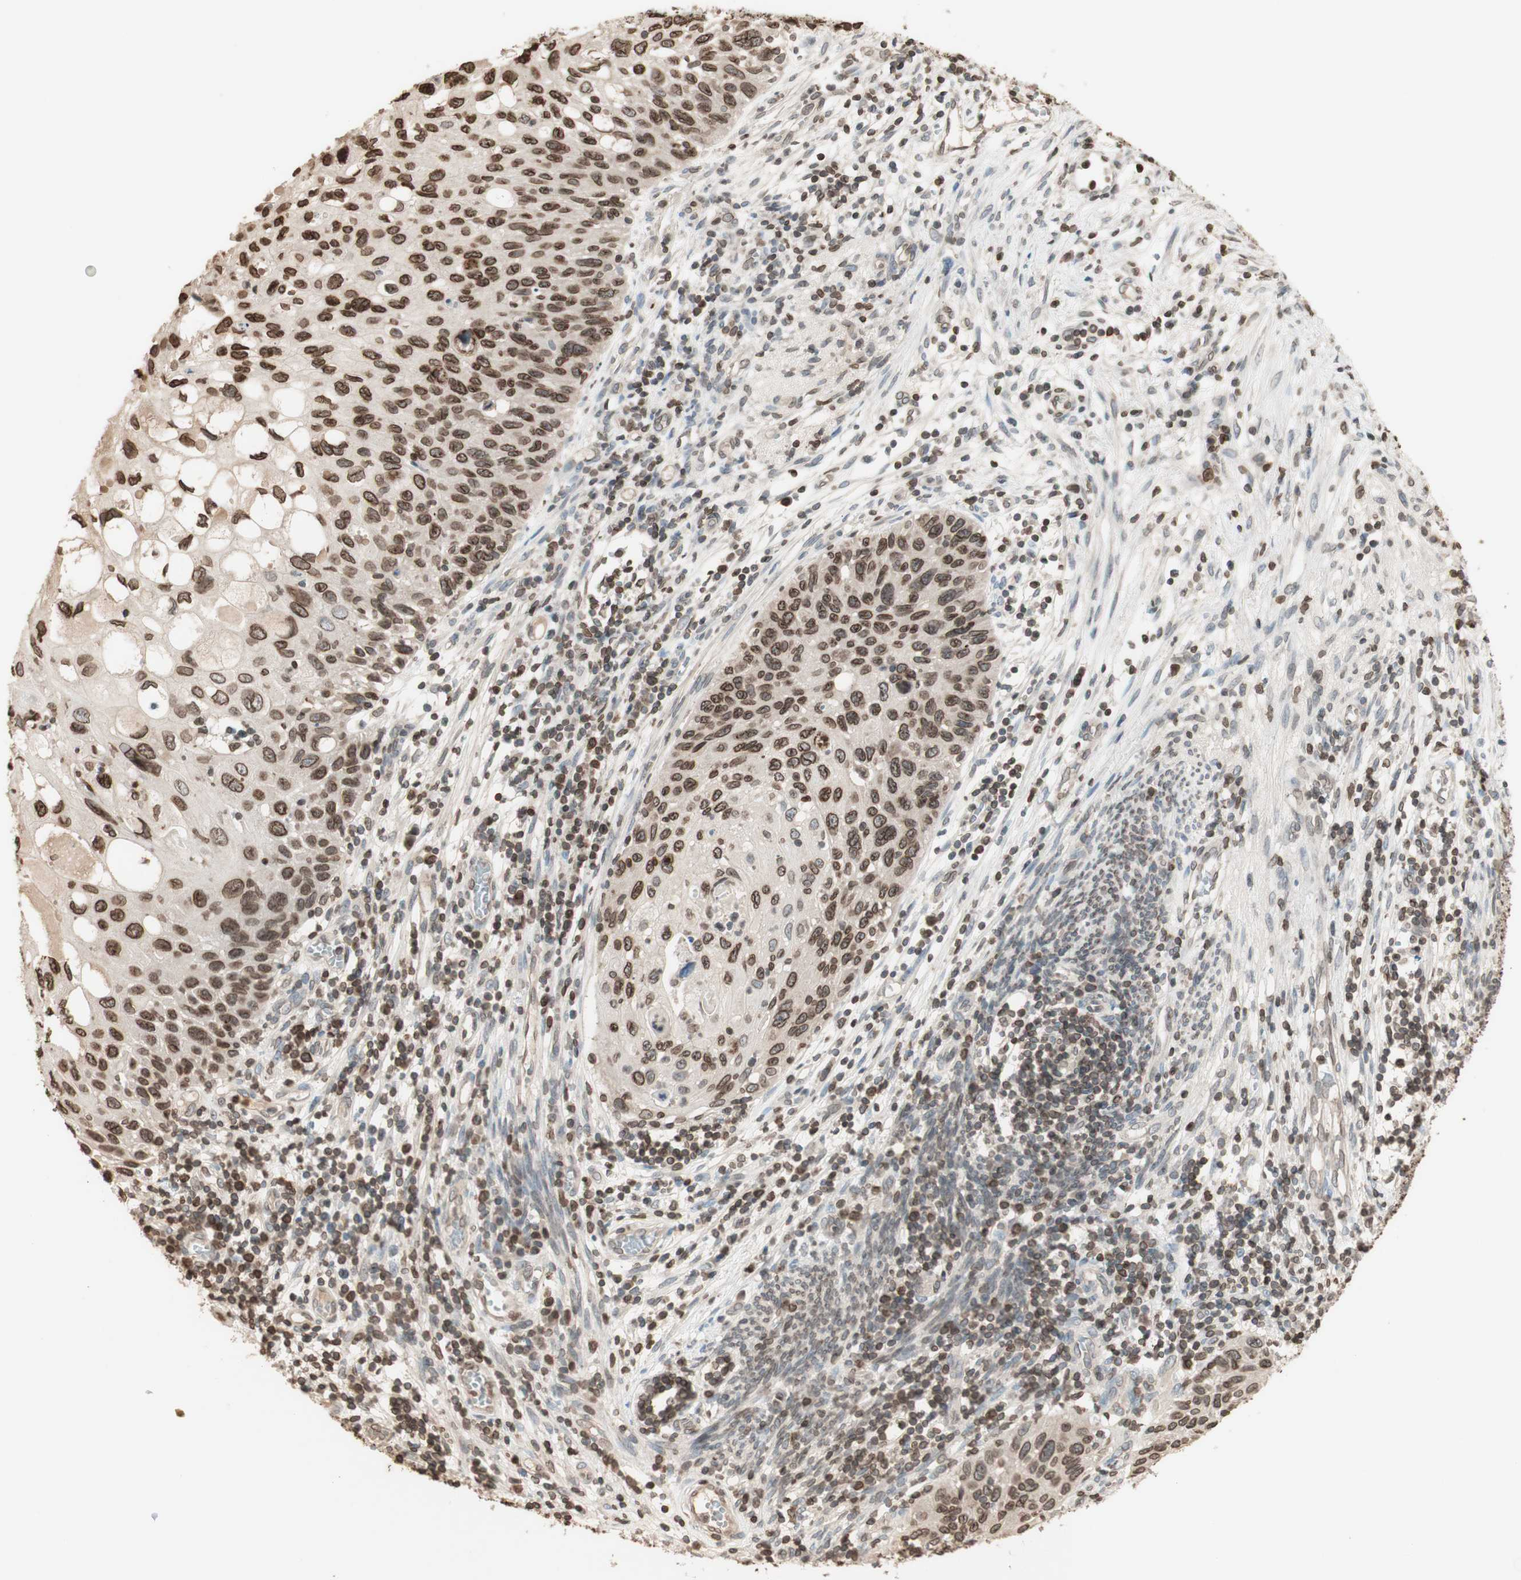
{"staining": {"intensity": "moderate", "quantity": ">75%", "location": "cytoplasmic/membranous,nuclear"}, "tissue": "cervical cancer", "cell_type": "Tumor cells", "image_type": "cancer", "snomed": [{"axis": "morphology", "description": "Squamous cell carcinoma, NOS"}, {"axis": "topography", "description": "Cervix"}], "caption": "A high-resolution micrograph shows immunohistochemistry staining of squamous cell carcinoma (cervical), which exhibits moderate cytoplasmic/membranous and nuclear staining in approximately >75% of tumor cells. The protein is shown in brown color, while the nuclei are stained blue.", "gene": "TMPO", "patient": {"sex": "female", "age": 70}}